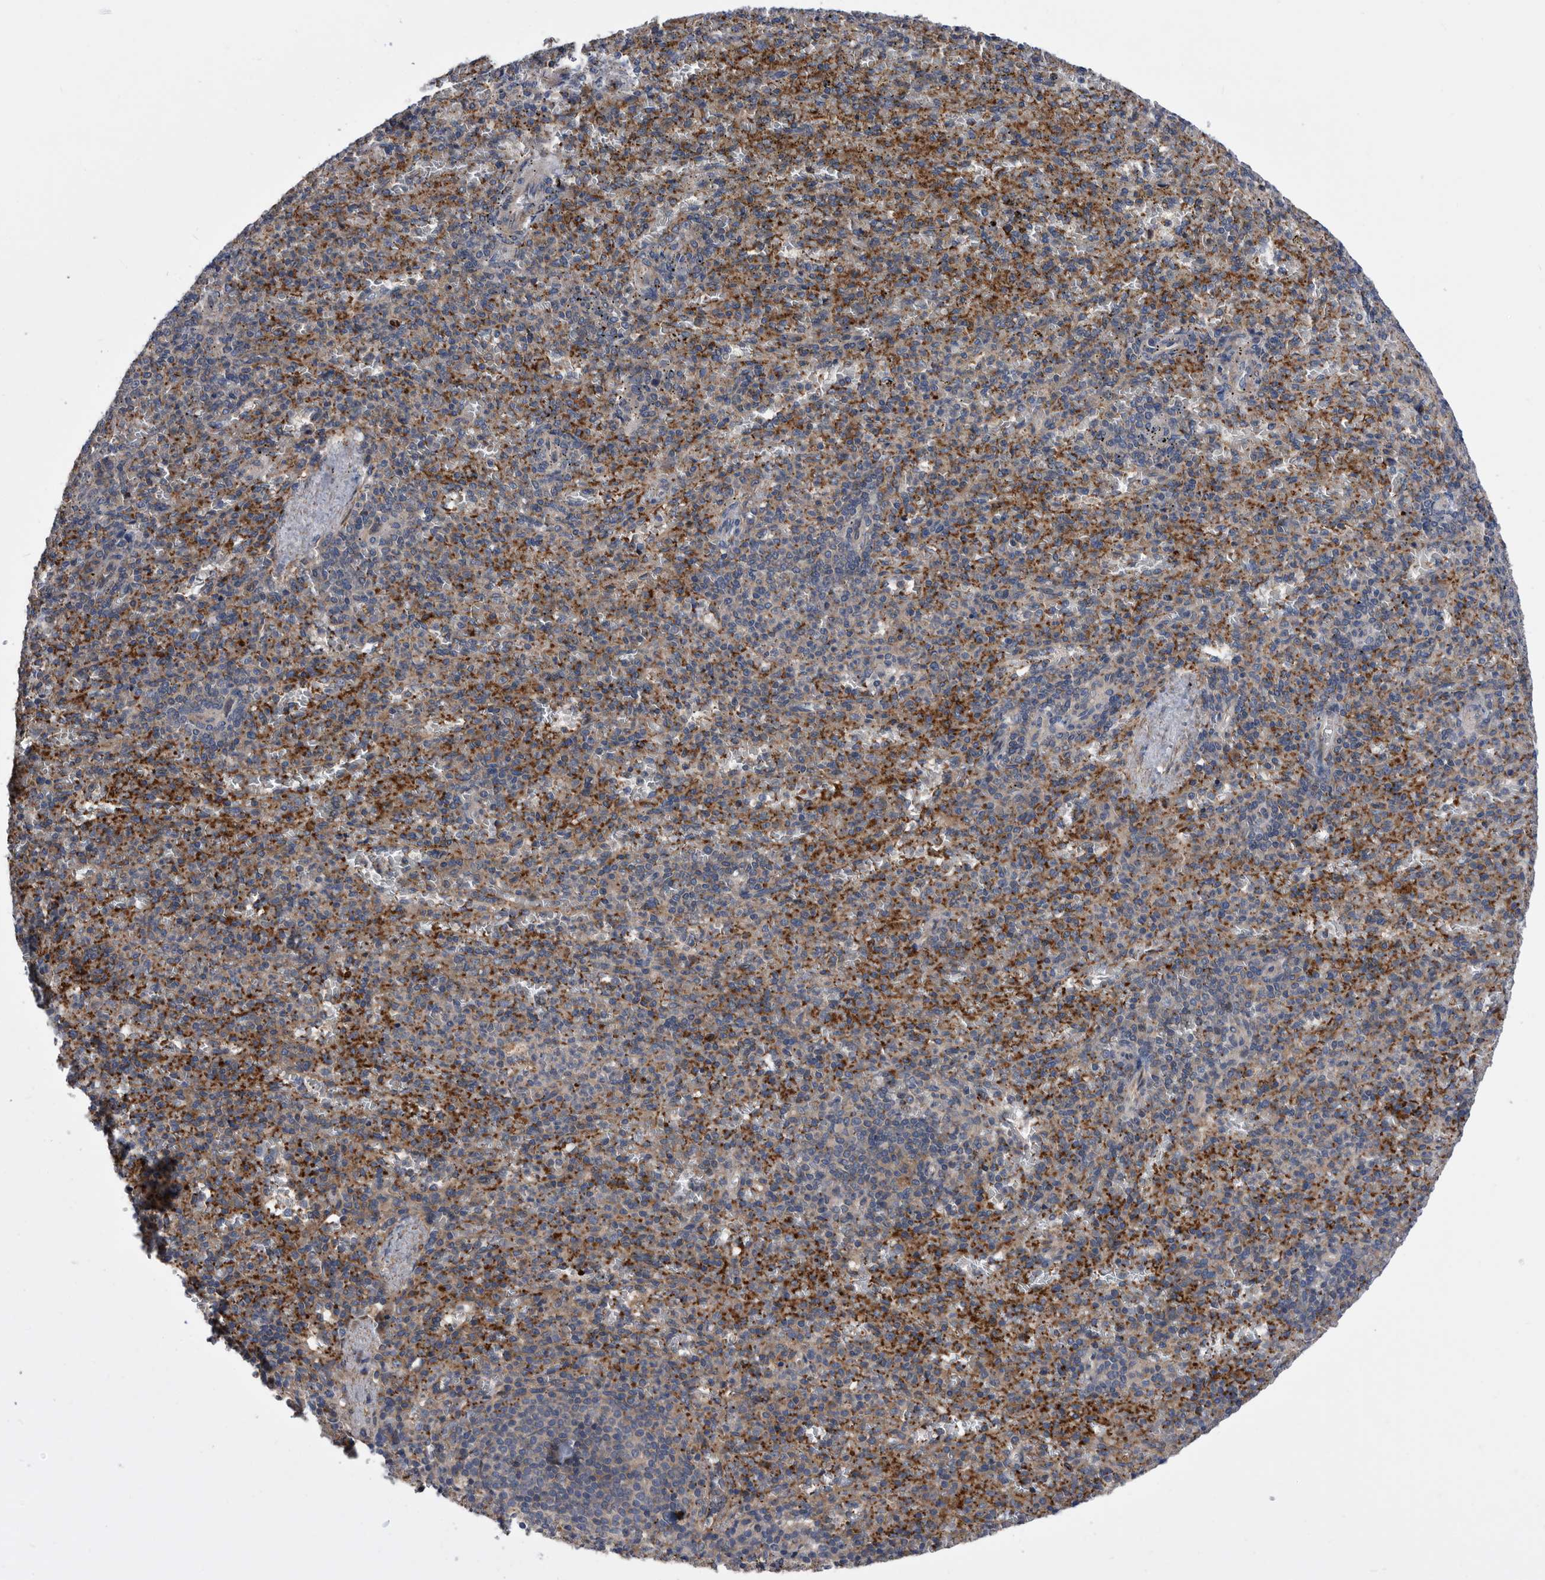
{"staining": {"intensity": "moderate", "quantity": "<25%", "location": "cytoplasmic/membranous"}, "tissue": "spleen", "cell_type": "Cells in red pulp", "image_type": "normal", "snomed": [{"axis": "morphology", "description": "Normal tissue, NOS"}, {"axis": "topography", "description": "Spleen"}], "caption": "The immunohistochemical stain highlights moderate cytoplasmic/membranous positivity in cells in red pulp of unremarkable spleen. Using DAB (3,3'-diaminobenzidine) (brown) and hematoxylin (blue) stains, captured at high magnification using brightfield microscopy.", "gene": "BAIAP3", "patient": {"sex": "female", "age": 74}}